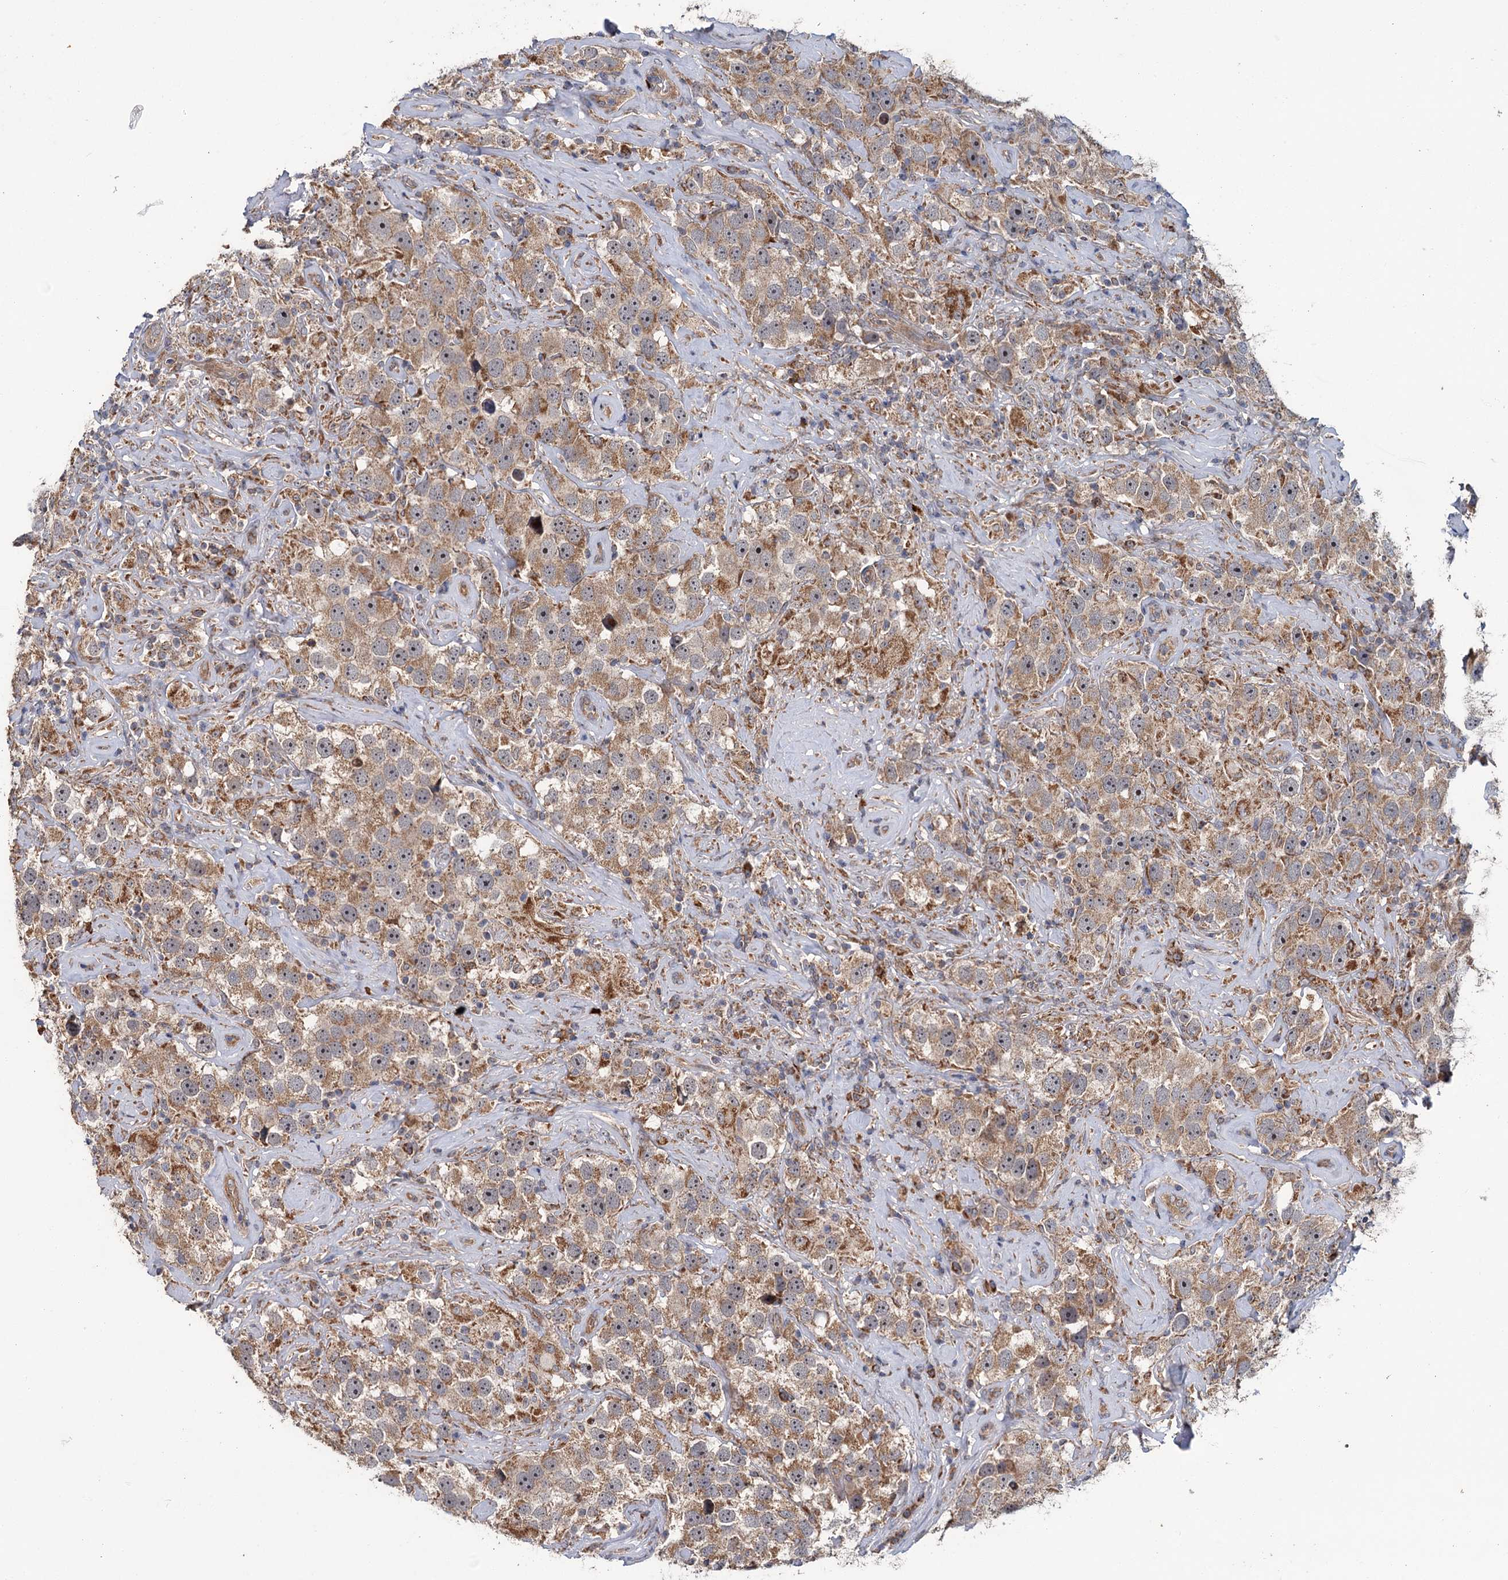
{"staining": {"intensity": "moderate", "quantity": ">75%", "location": "cytoplasmic/membranous"}, "tissue": "testis cancer", "cell_type": "Tumor cells", "image_type": "cancer", "snomed": [{"axis": "morphology", "description": "Seminoma, NOS"}, {"axis": "topography", "description": "Testis"}], "caption": "Moderate cytoplasmic/membranous staining is present in approximately >75% of tumor cells in testis seminoma. (IHC, brightfield microscopy, high magnification).", "gene": "DYNC2H1", "patient": {"sex": "male", "age": 49}}